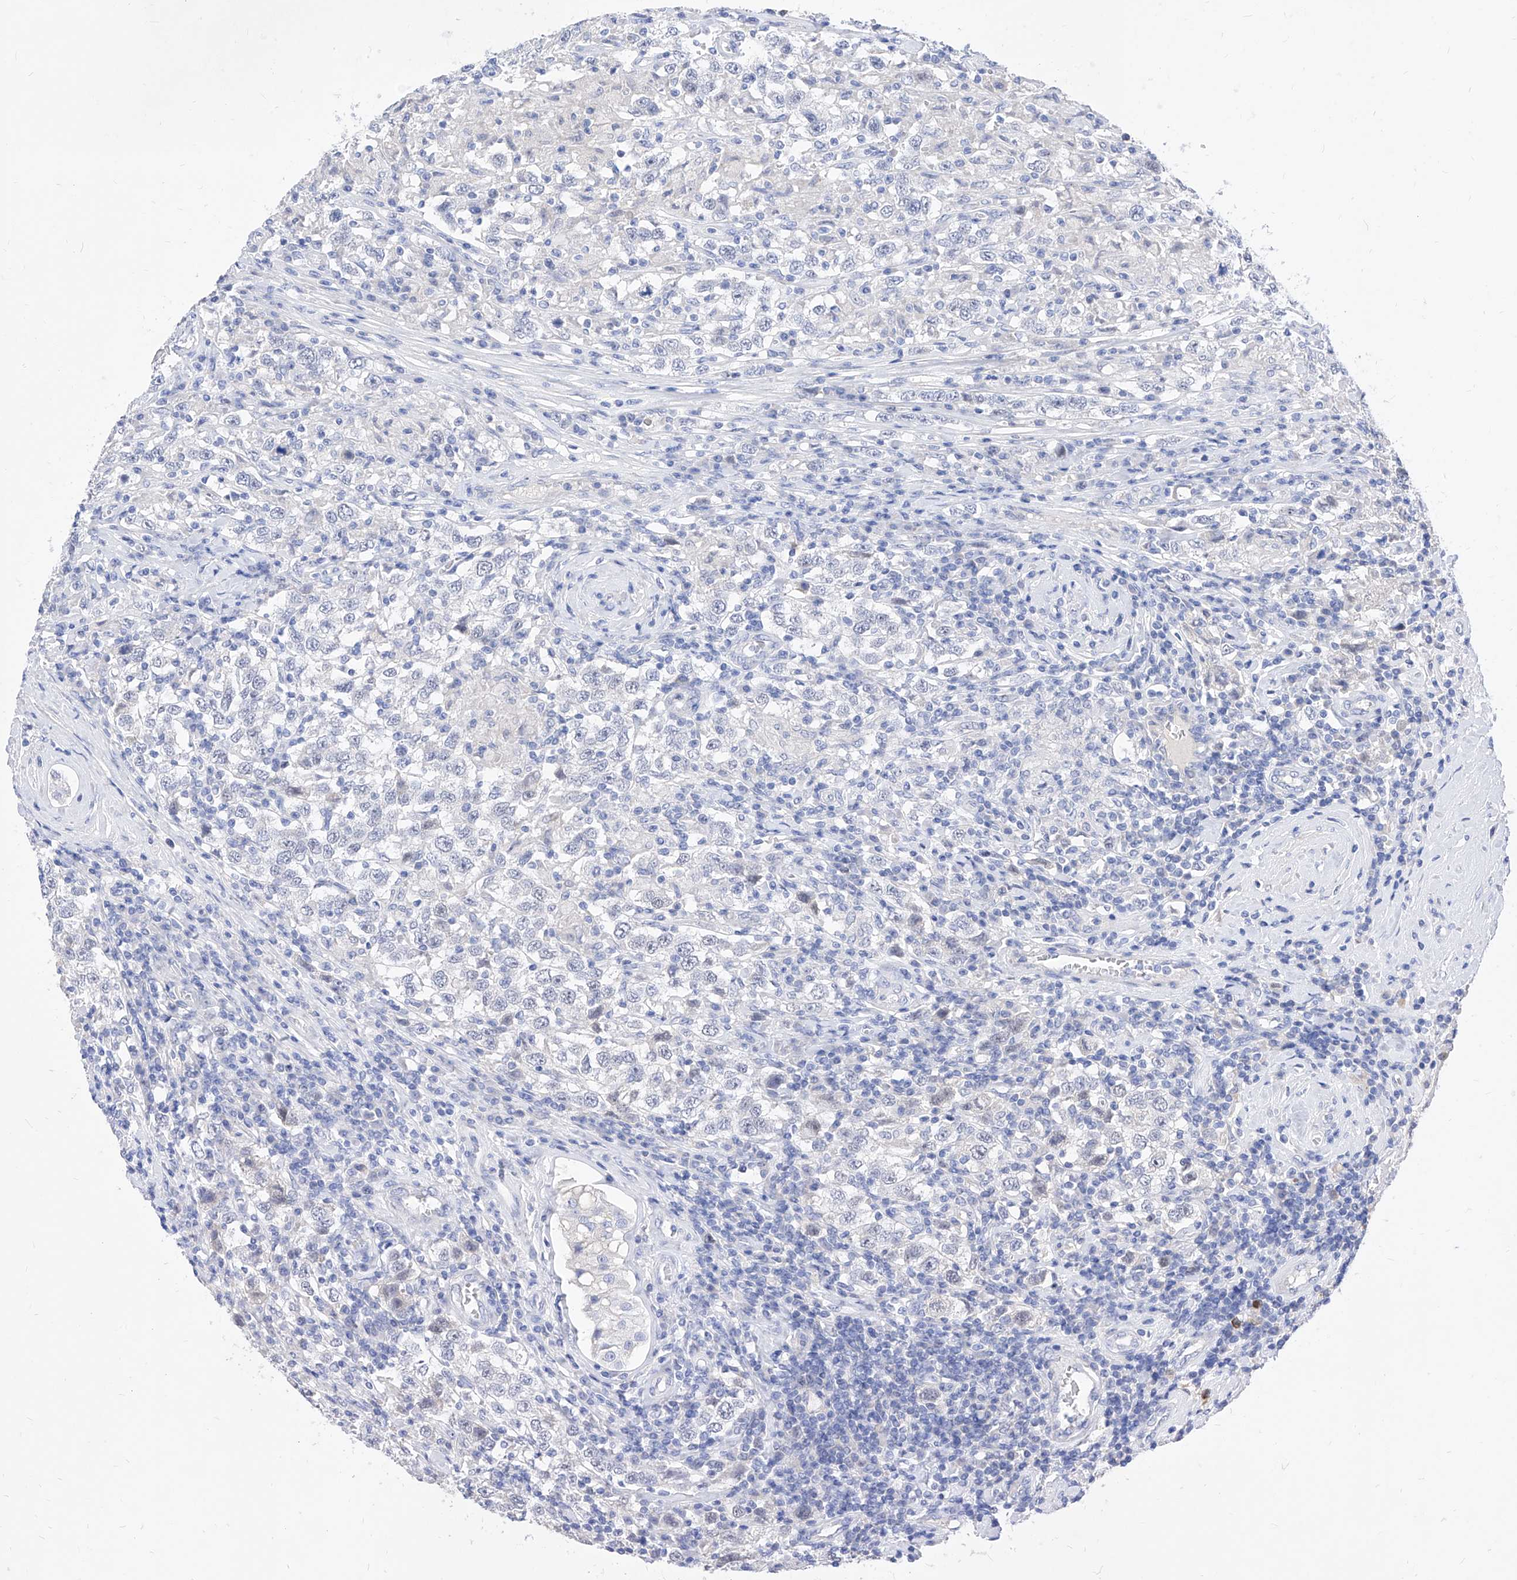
{"staining": {"intensity": "negative", "quantity": "none", "location": "none"}, "tissue": "testis cancer", "cell_type": "Tumor cells", "image_type": "cancer", "snomed": [{"axis": "morphology", "description": "Seminoma, NOS"}, {"axis": "topography", "description": "Testis"}], "caption": "An immunohistochemistry histopathology image of seminoma (testis) is shown. There is no staining in tumor cells of seminoma (testis). (Brightfield microscopy of DAB (3,3'-diaminobenzidine) immunohistochemistry at high magnification).", "gene": "VAX1", "patient": {"sex": "male", "age": 41}}